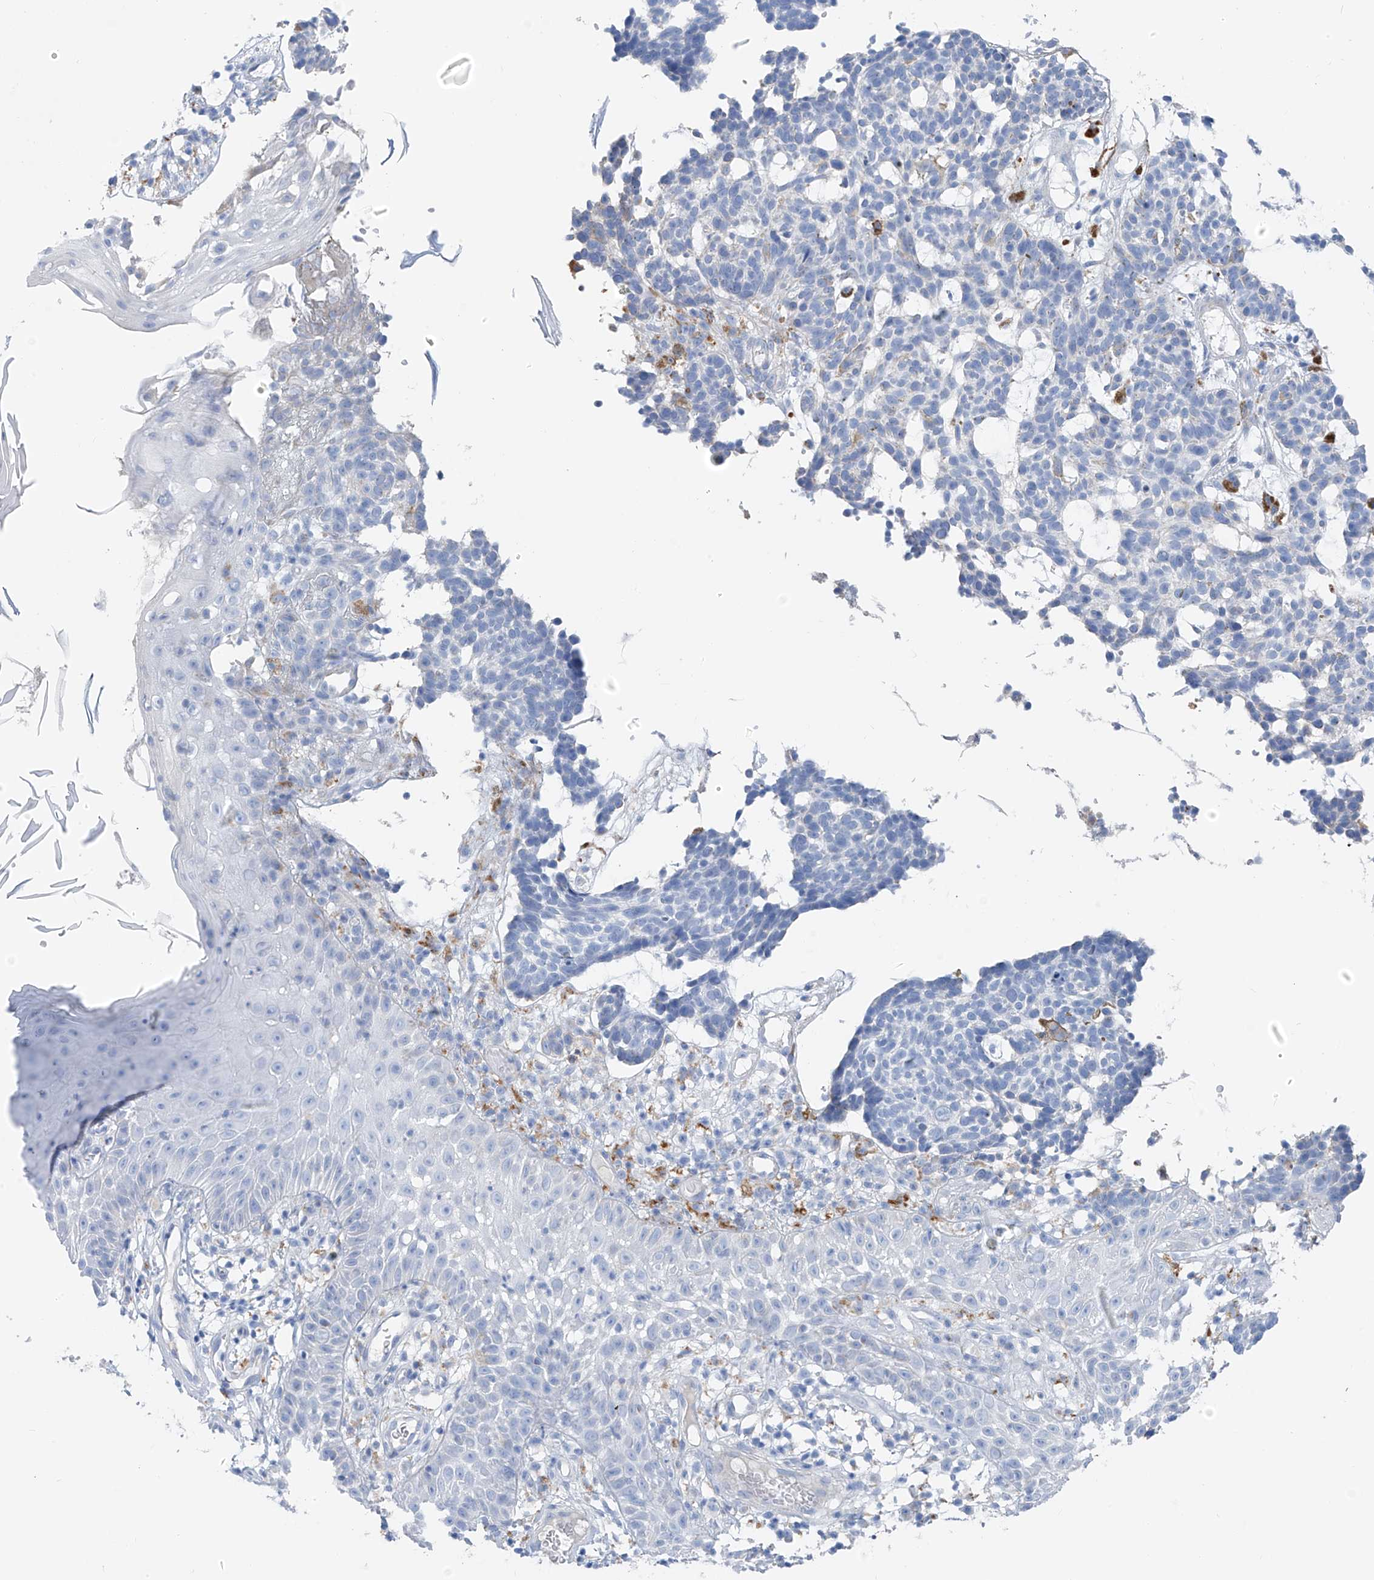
{"staining": {"intensity": "negative", "quantity": "none", "location": "none"}, "tissue": "skin cancer", "cell_type": "Tumor cells", "image_type": "cancer", "snomed": [{"axis": "morphology", "description": "Basal cell carcinoma"}, {"axis": "topography", "description": "Skin"}], "caption": "Immunohistochemistry histopathology image of human skin cancer (basal cell carcinoma) stained for a protein (brown), which exhibits no expression in tumor cells.", "gene": "GLMP", "patient": {"sex": "male", "age": 85}}